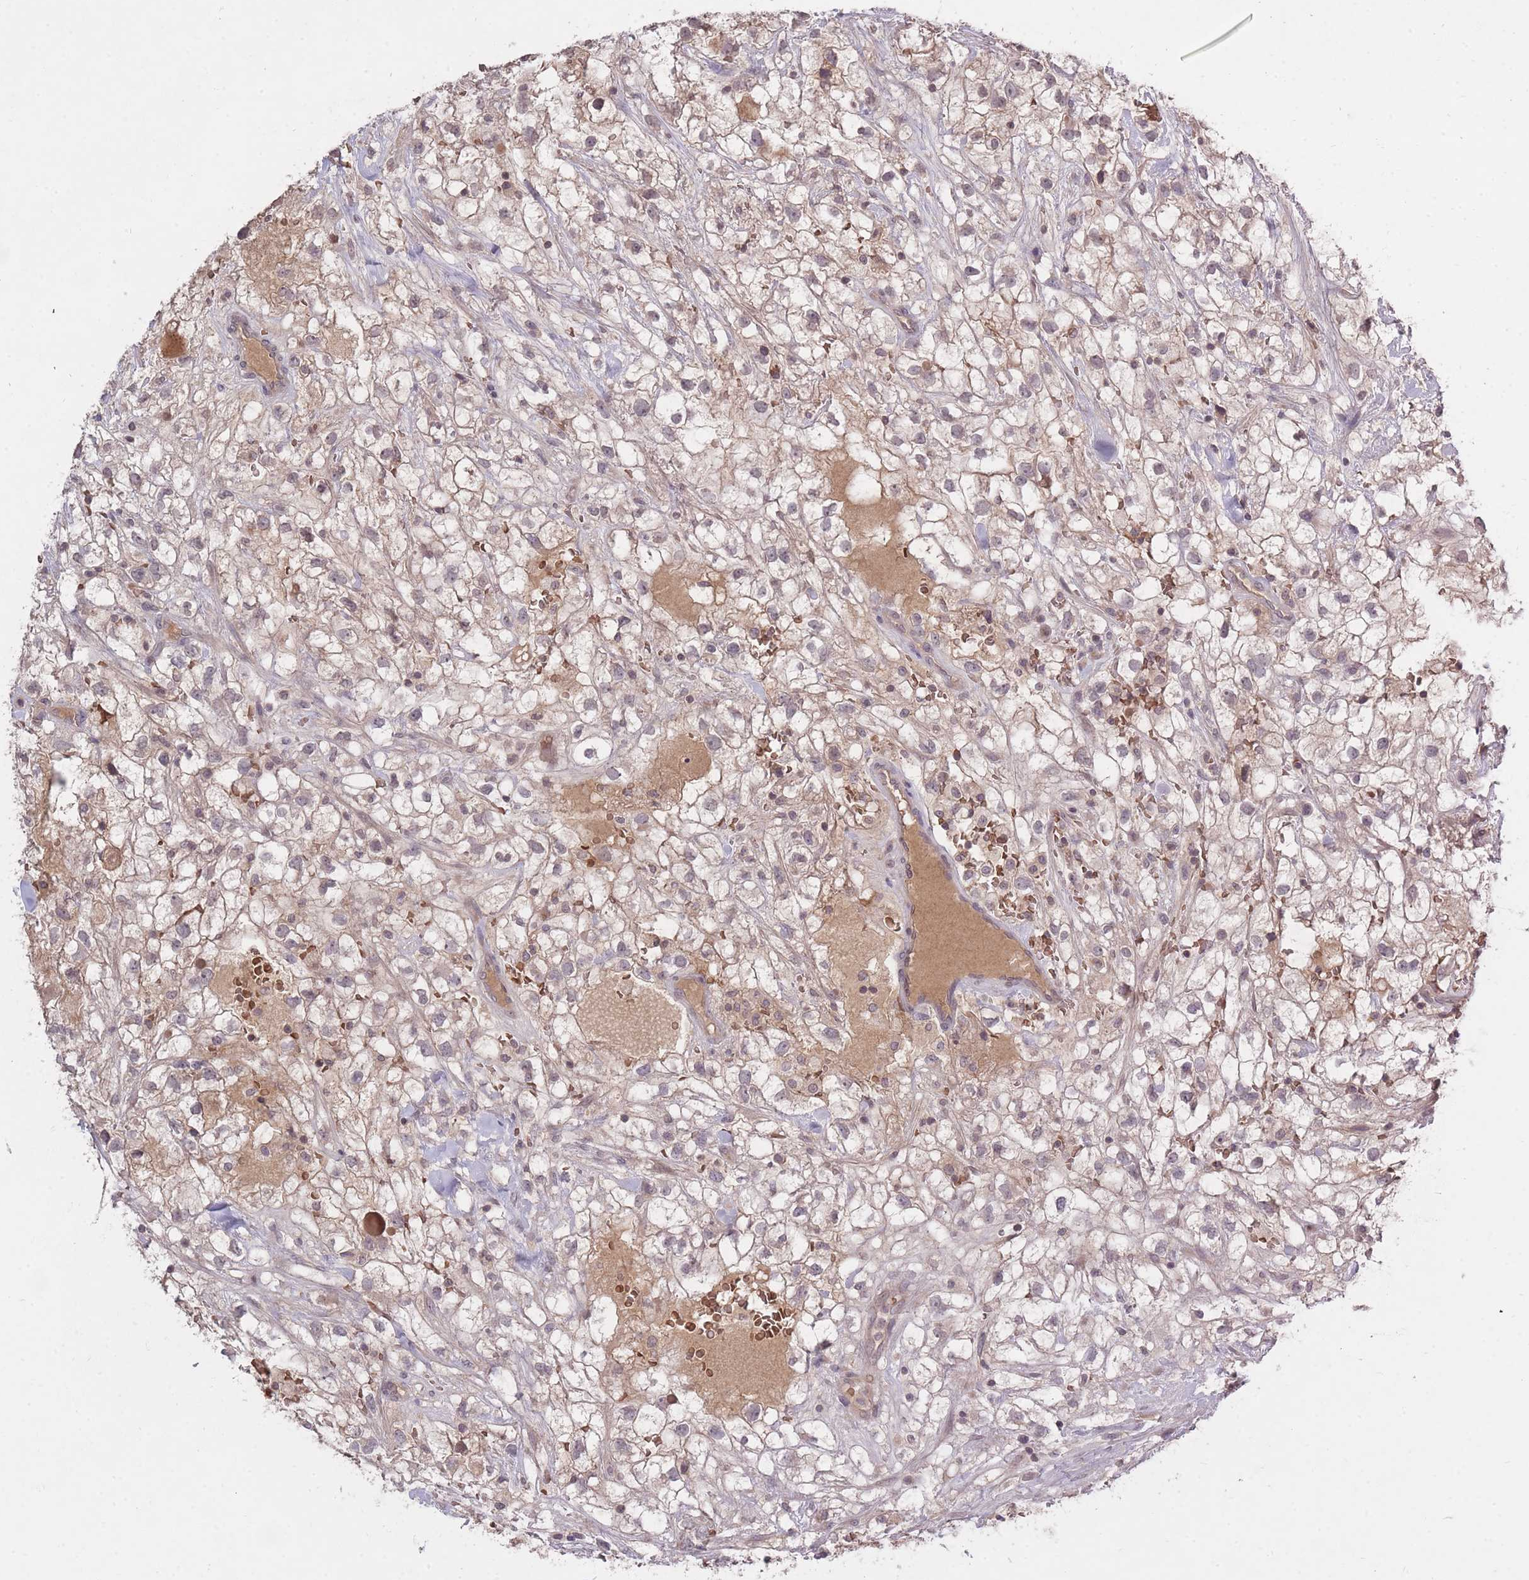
{"staining": {"intensity": "weak", "quantity": ">75%", "location": "cytoplasmic/membranous"}, "tissue": "renal cancer", "cell_type": "Tumor cells", "image_type": "cancer", "snomed": [{"axis": "morphology", "description": "Adenocarcinoma, NOS"}, {"axis": "topography", "description": "Kidney"}], "caption": "Protein expression analysis of human adenocarcinoma (renal) reveals weak cytoplasmic/membranous expression in about >75% of tumor cells.", "gene": "ADCYAP1R1", "patient": {"sex": "male", "age": 59}}